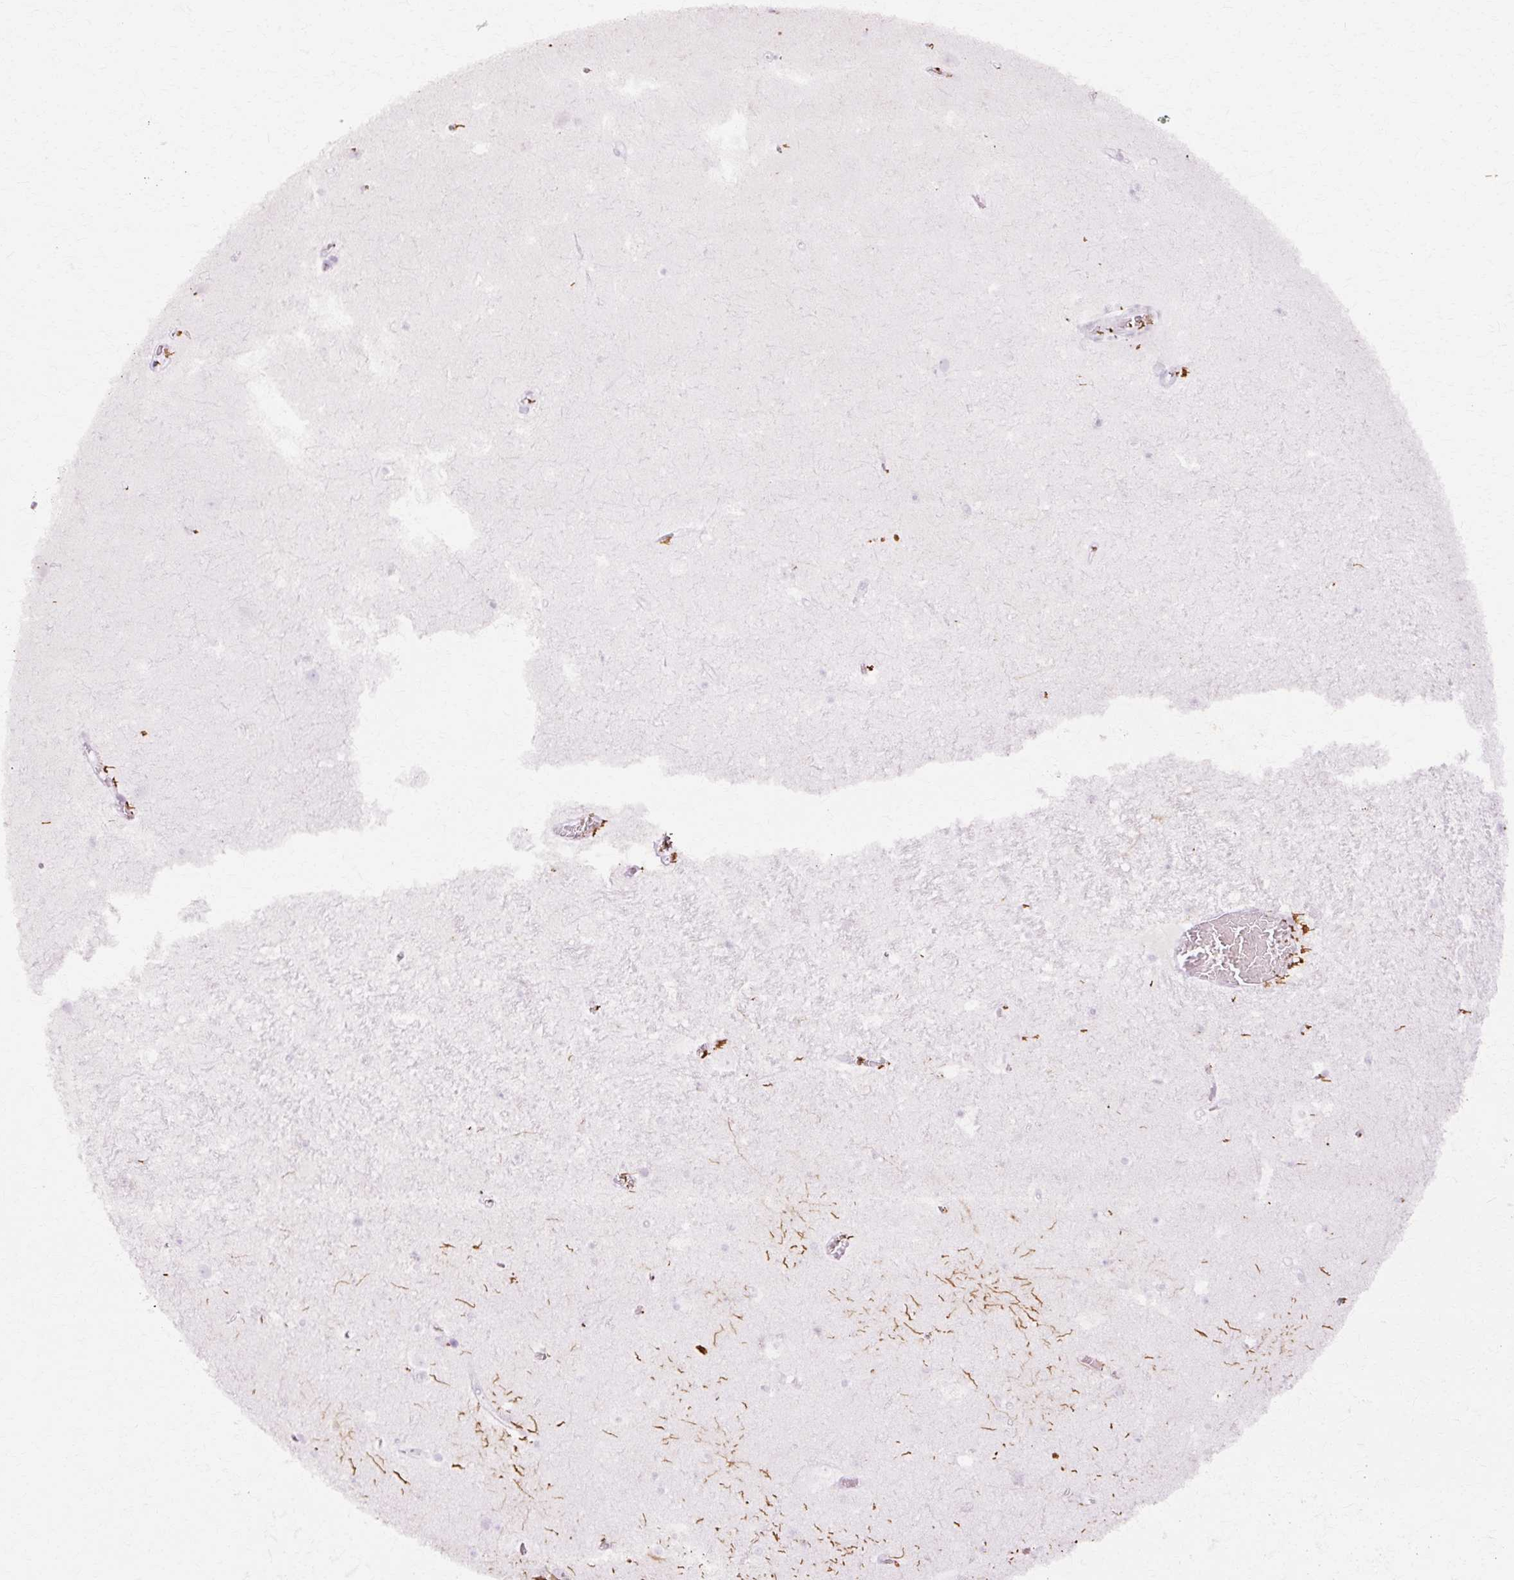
{"staining": {"intensity": "negative", "quantity": "none", "location": "none"}, "tissue": "hippocampus", "cell_type": "Glial cells", "image_type": "normal", "snomed": [{"axis": "morphology", "description": "Normal tissue, NOS"}, {"axis": "topography", "description": "Hippocampus"}], "caption": "Human hippocampus stained for a protein using immunohistochemistry demonstrates no expression in glial cells.", "gene": "C3orf49", "patient": {"sex": "female", "age": 42}}